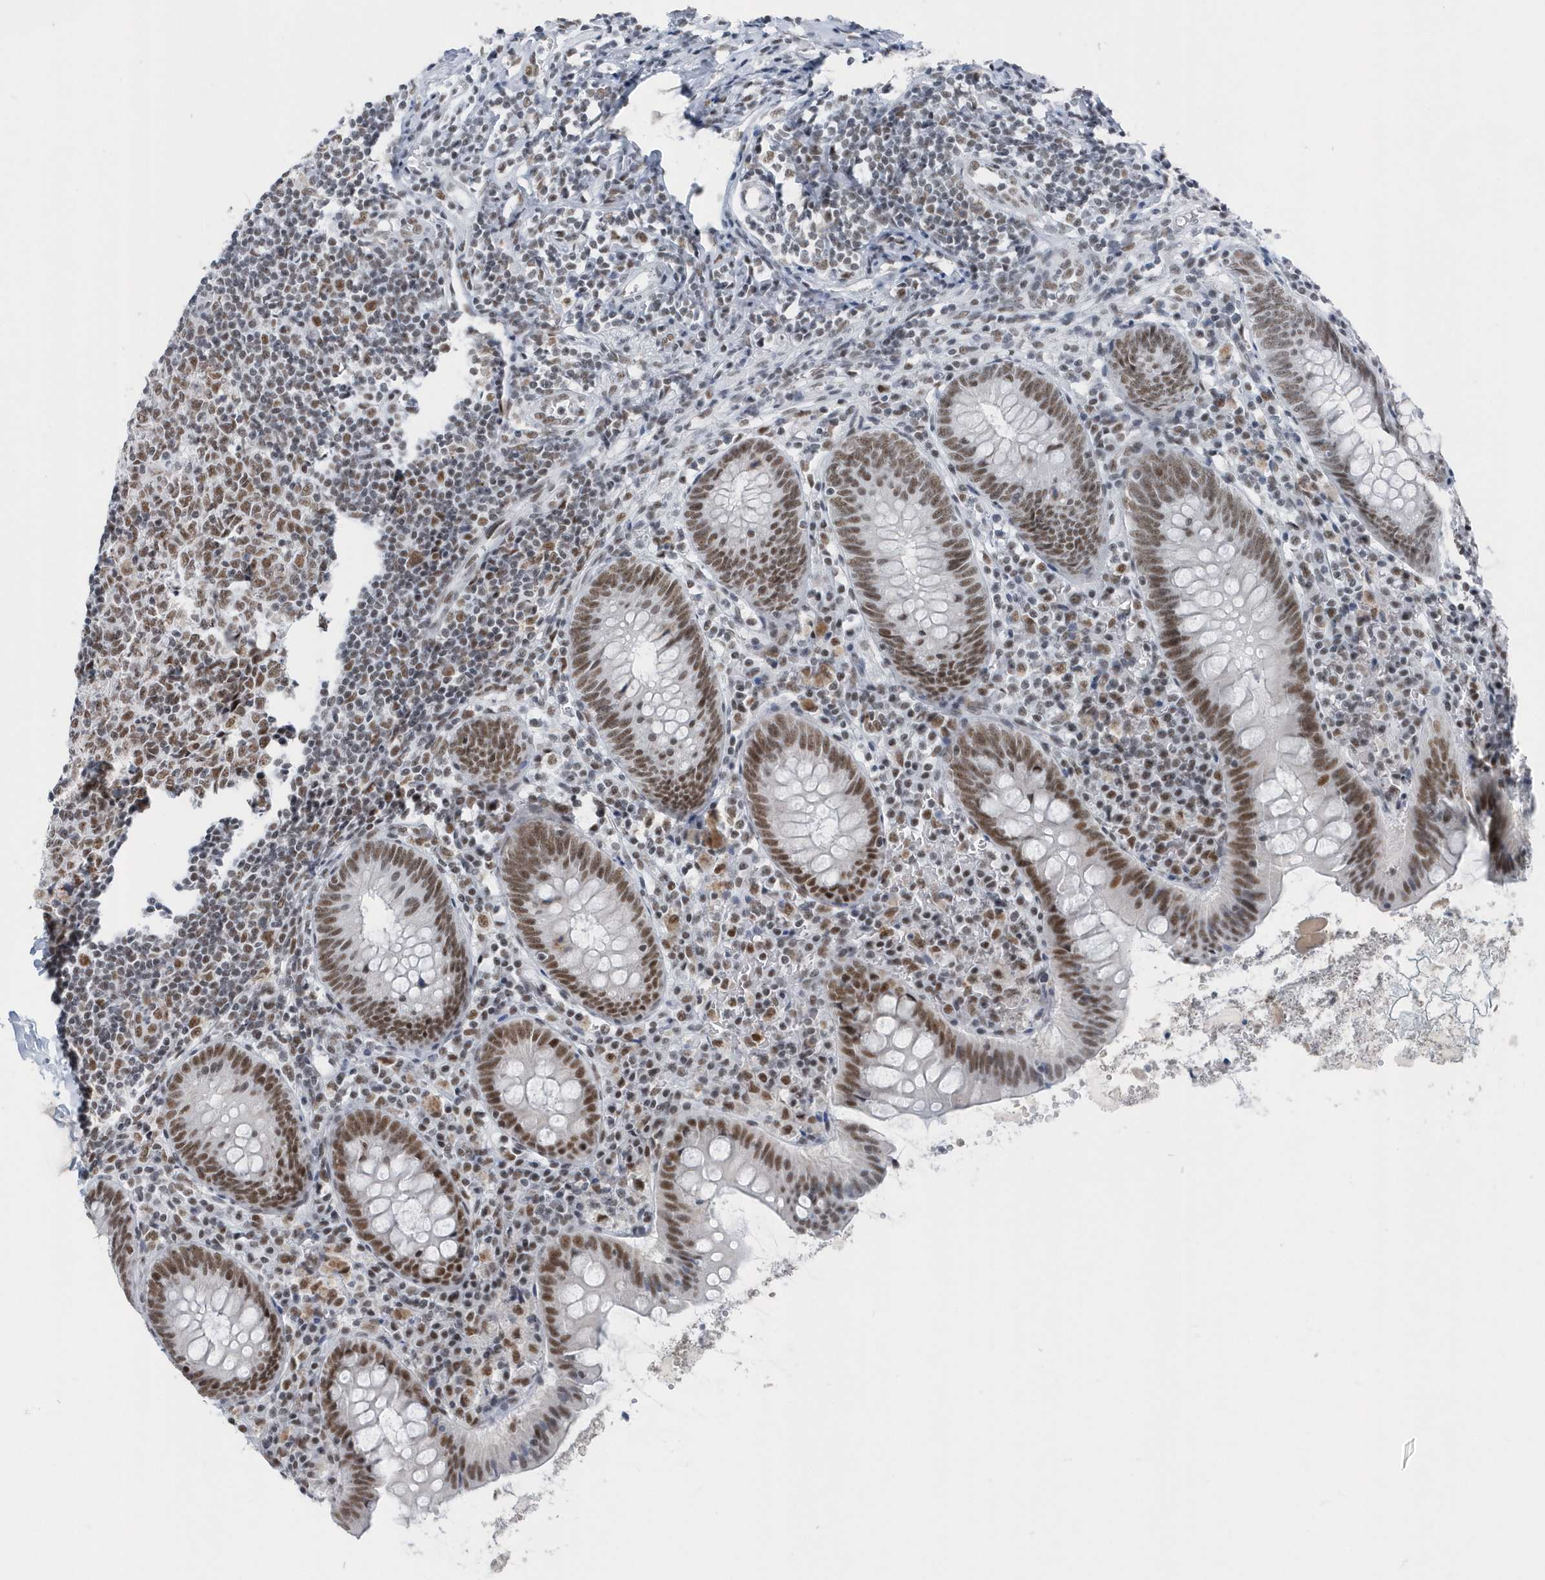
{"staining": {"intensity": "moderate", "quantity": ">75%", "location": "nuclear"}, "tissue": "appendix", "cell_type": "Glandular cells", "image_type": "normal", "snomed": [{"axis": "morphology", "description": "Normal tissue, NOS"}, {"axis": "topography", "description": "Appendix"}], "caption": "High-power microscopy captured an immunohistochemistry histopathology image of normal appendix, revealing moderate nuclear staining in approximately >75% of glandular cells. The staining is performed using DAB brown chromogen to label protein expression. The nuclei are counter-stained blue using hematoxylin.", "gene": "FIP1L1", "patient": {"sex": "female", "age": 54}}